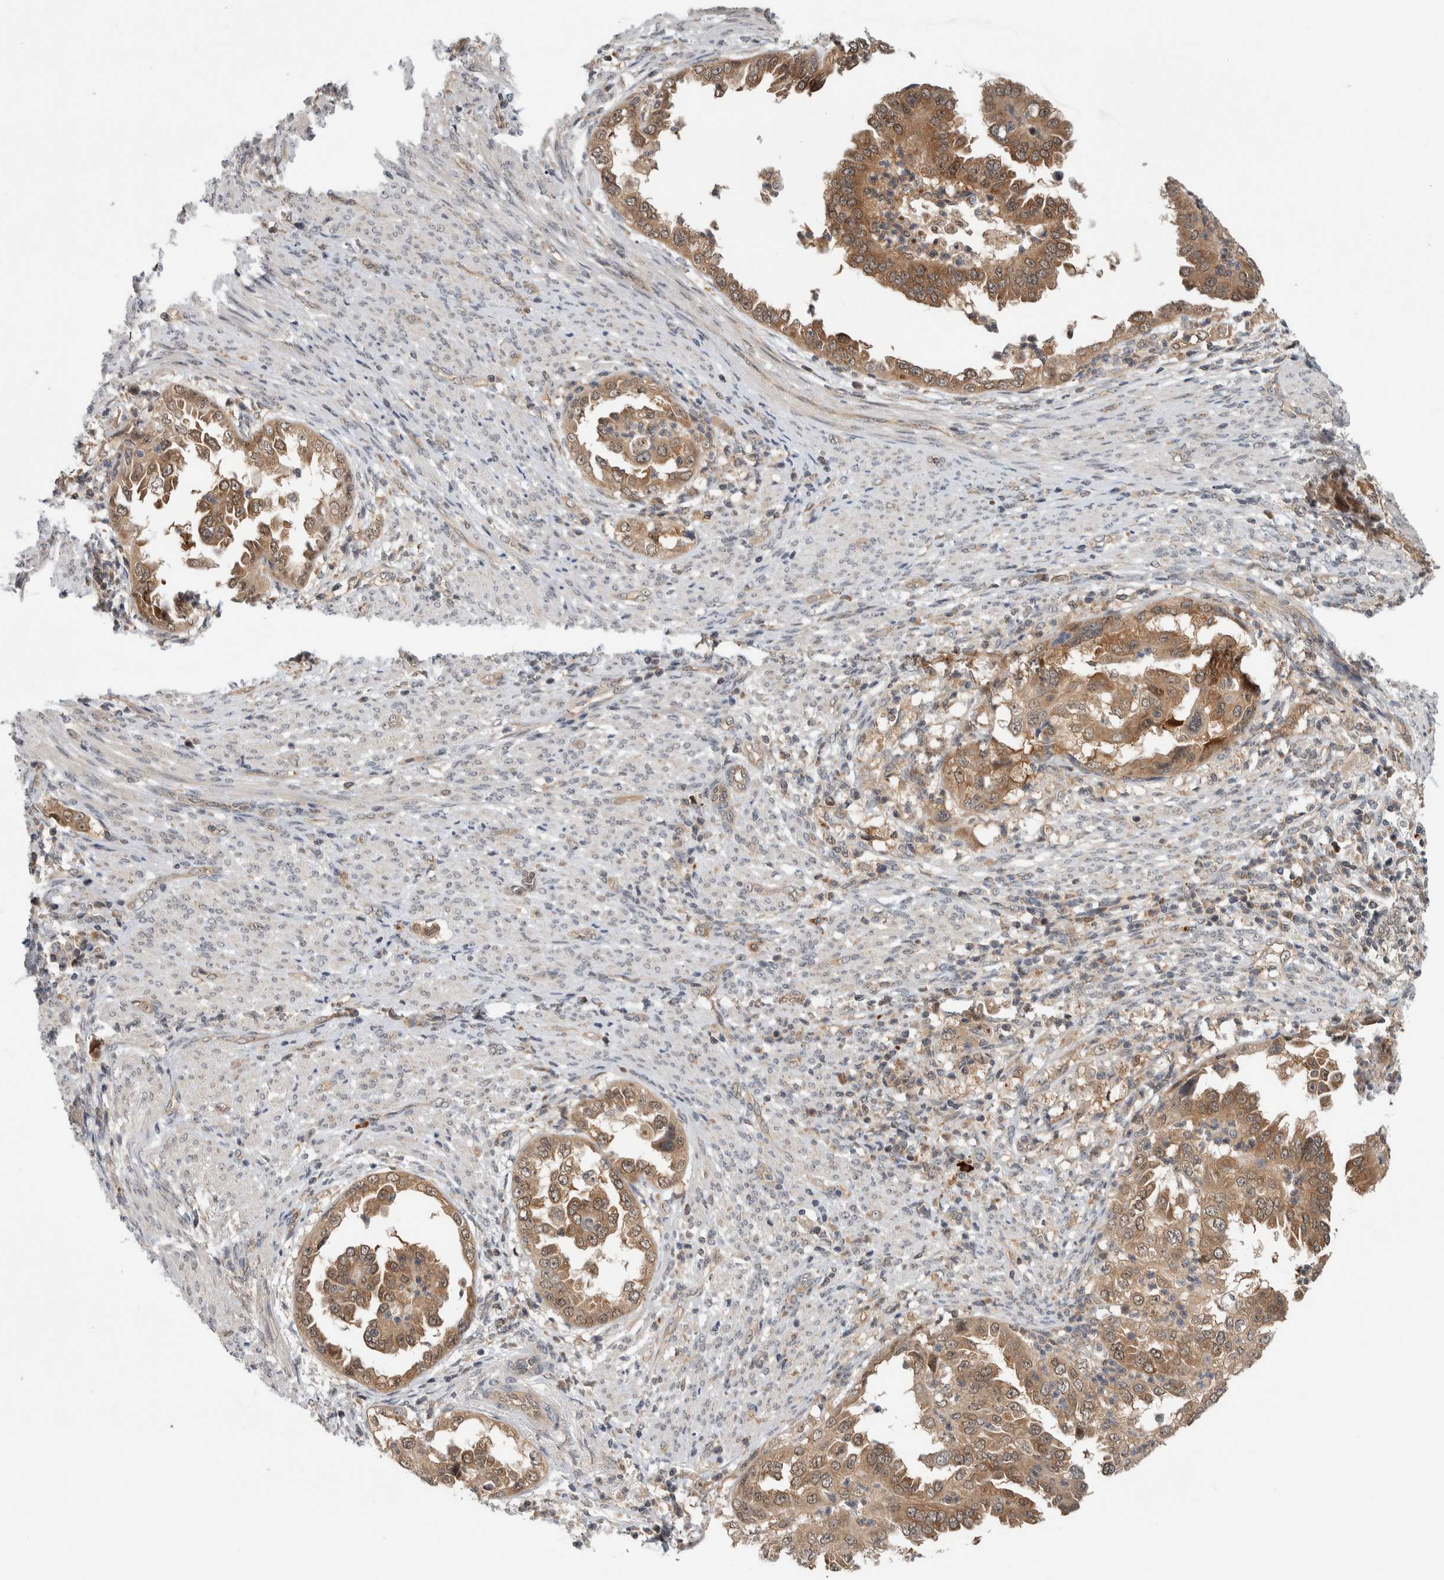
{"staining": {"intensity": "moderate", "quantity": ">75%", "location": "cytoplasmic/membranous"}, "tissue": "endometrial cancer", "cell_type": "Tumor cells", "image_type": "cancer", "snomed": [{"axis": "morphology", "description": "Adenocarcinoma, NOS"}, {"axis": "topography", "description": "Endometrium"}], "caption": "Immunohistochemical staining of endometrial cancer demonstrates medium levels of moderate cytoplasmic/membranous positivity in approximately >75% of tumor cells. (brown staining indicates protein expression, while blue staining denotes nuclei).", "gene": "CCDC43", "patient": {"sex": "female", "age": 85}}